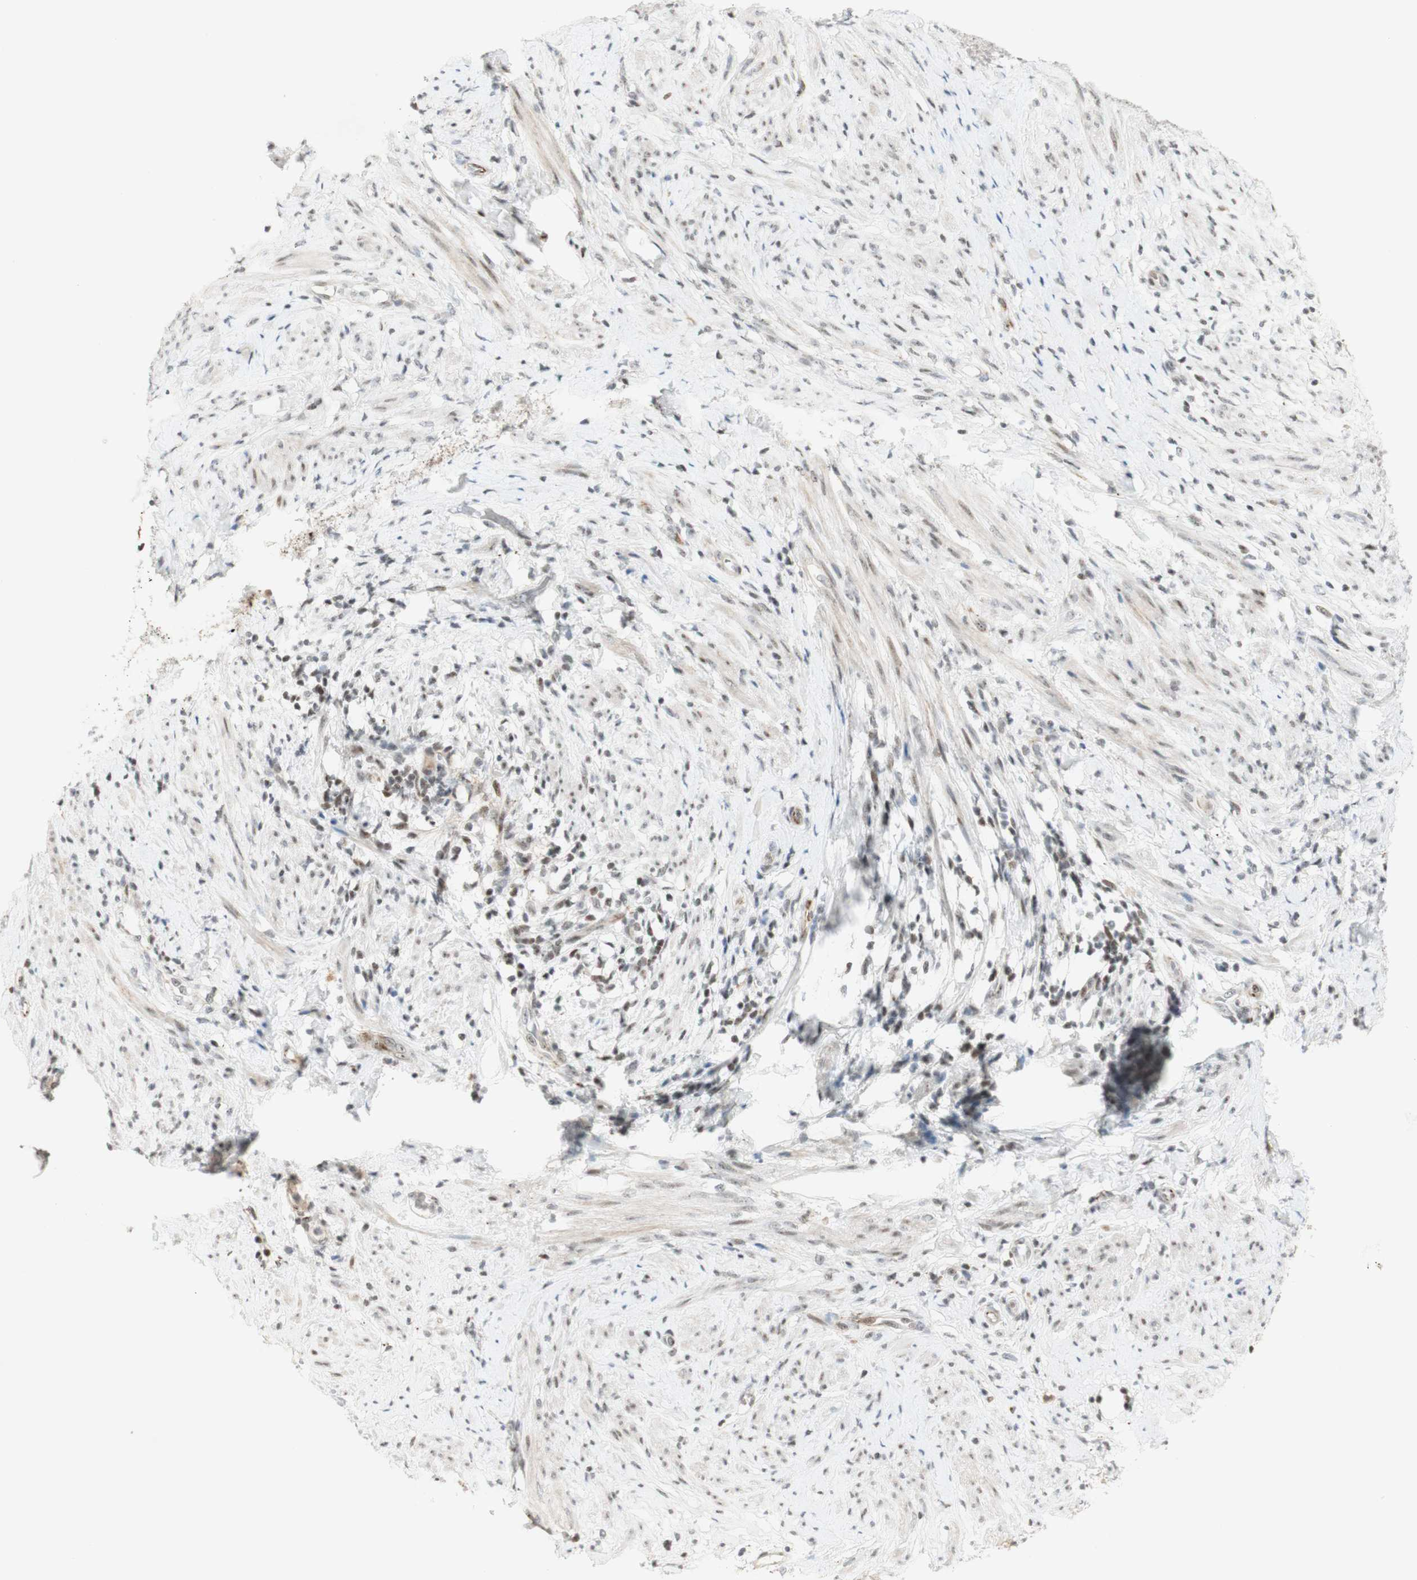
{"staining": {"intensity": "moderate", "quantity": ">75%", "location": "nuclear"}, "tissue": "endometrial cancer", "cell_type": "Tumor cells", "image_type": "cancer", "snomed": [{"axis": "morphology", "description": "Adenocarcinoma, NOS"}, {"axis": "topography", "description": "Endometrium"}], "caption": "Approximately >75% of tumor cells in adenocarcinoma (endometrial) exhibit moderate nuclear protein positivity as visualized by brown immunohistochemical staining.", "gene": "IRF1", "patient": {"sex": "female", "age": 85}}